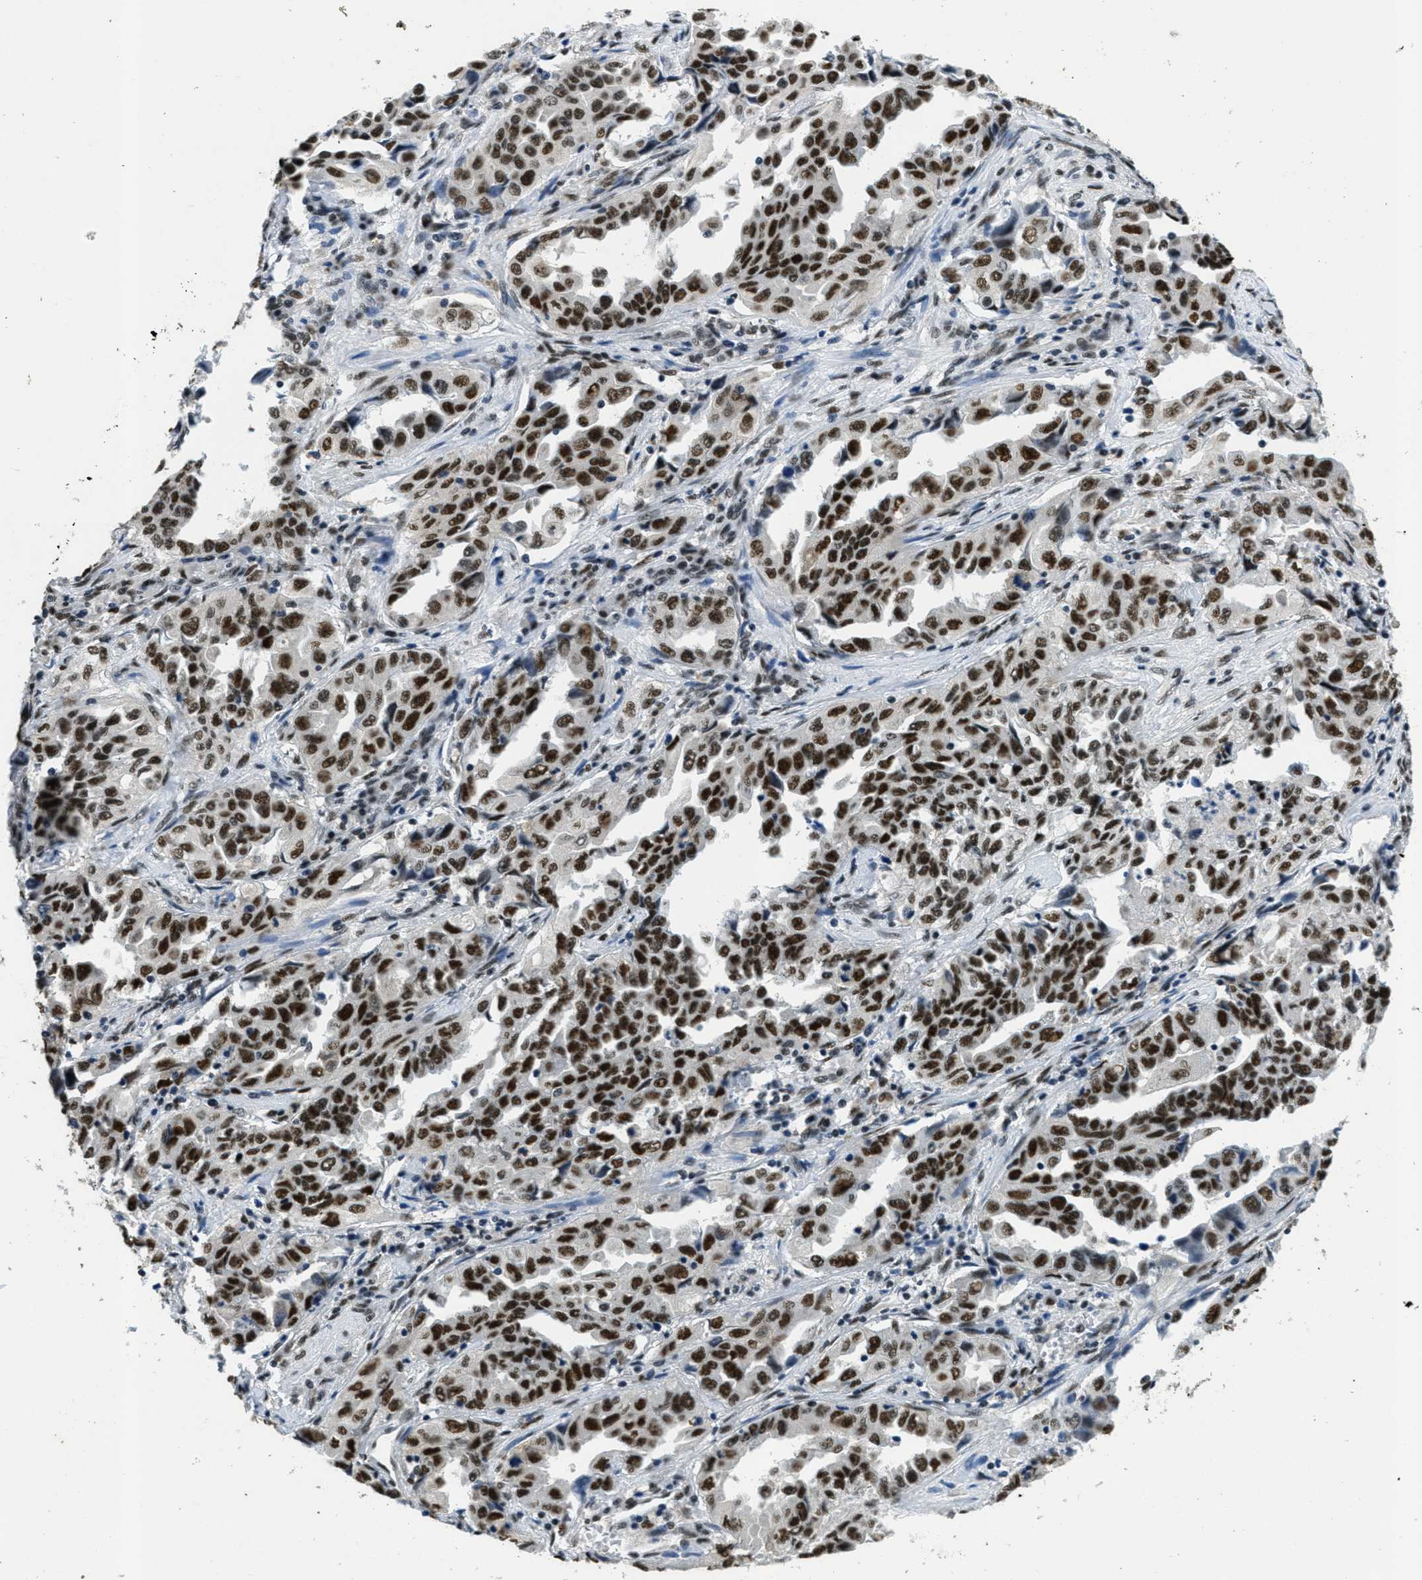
{"staining": {"intensity": "strong", "quantity": ">75%", "location": "nuclear"}, "tissue": "lung cancer", "cell_type": "Tumor cells", "image_type": "cancer", "snomed": [{"axis": "morphology", "description": "Adenocarcinoma, NOS"}, {"axis": "topography", "description": "Lung"}], "caption": "Approximately >75% of tumor cells in lung cancer (adenocarcinoma) demonstrate strong nuclear protein staining as visualized by brown immunohistochemical staining.", "gene": "SSB", "patient": {"sex": "female", "age": 51}}